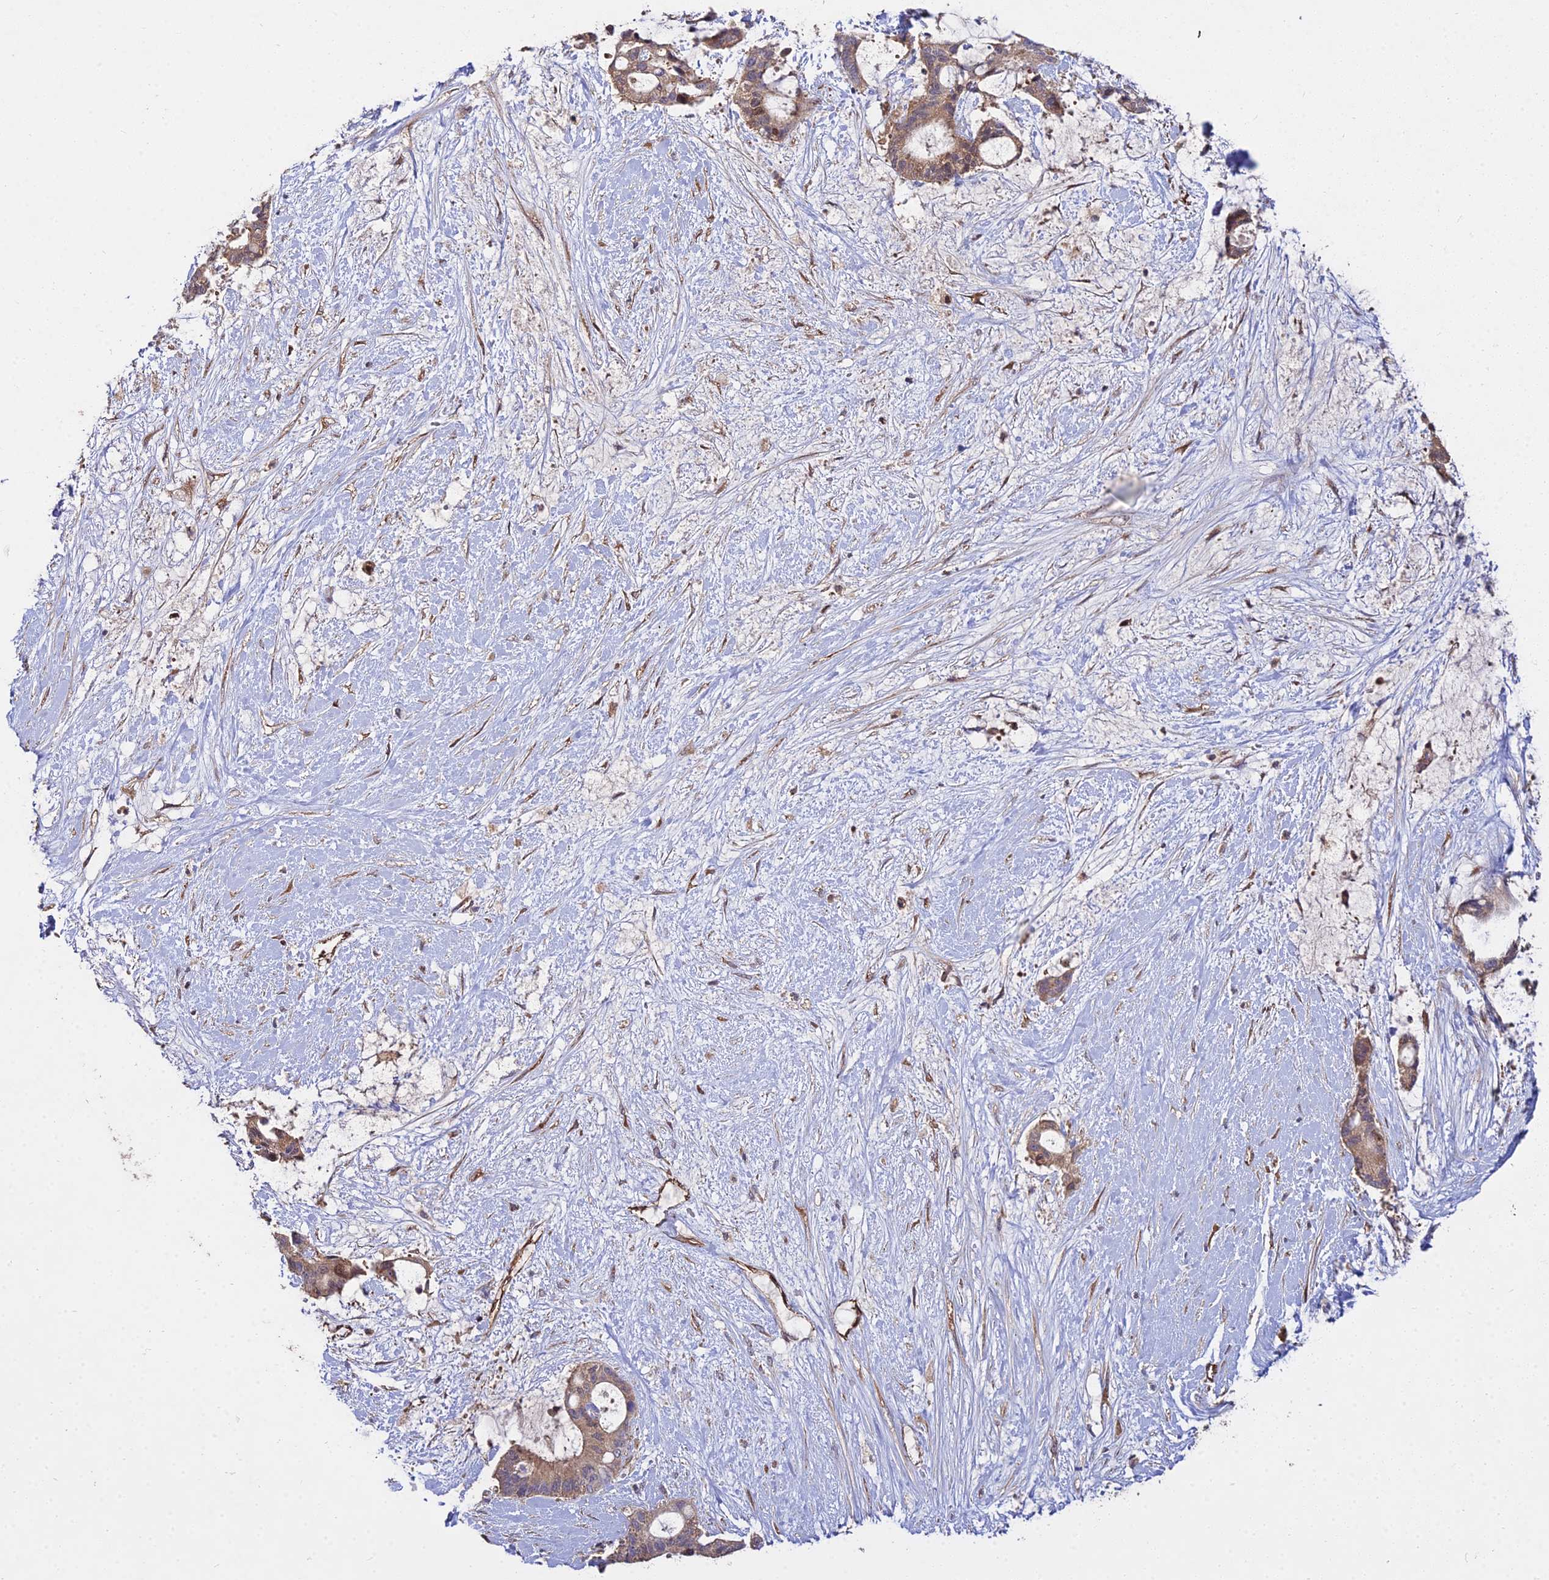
{"staining": {"intensity": "moderate", "quantity": ">75%", "location": "cytoplasmic/membranous"}, "tissue": "liver cancer", "cell_type": "Tumor cells", "image_type": "cancer", "snomed": [{"axis": "morphology", "description": "Normal tissue, NOS"}, {"axis": "morphology", "description": "Cholangiocarcinoma"}, {"axis": "topography", "description": "Liver"}, {"axis": "topography", "description": "Peripheral nerve tissue"}], "caption": "Moderate cytoplasmic/membranous expression is present in approximately >75% of tumor cells in cholangiocarcinoma (liver).", "gene": "GRTP1", "patient": {"sex": "female", "age": 73}}